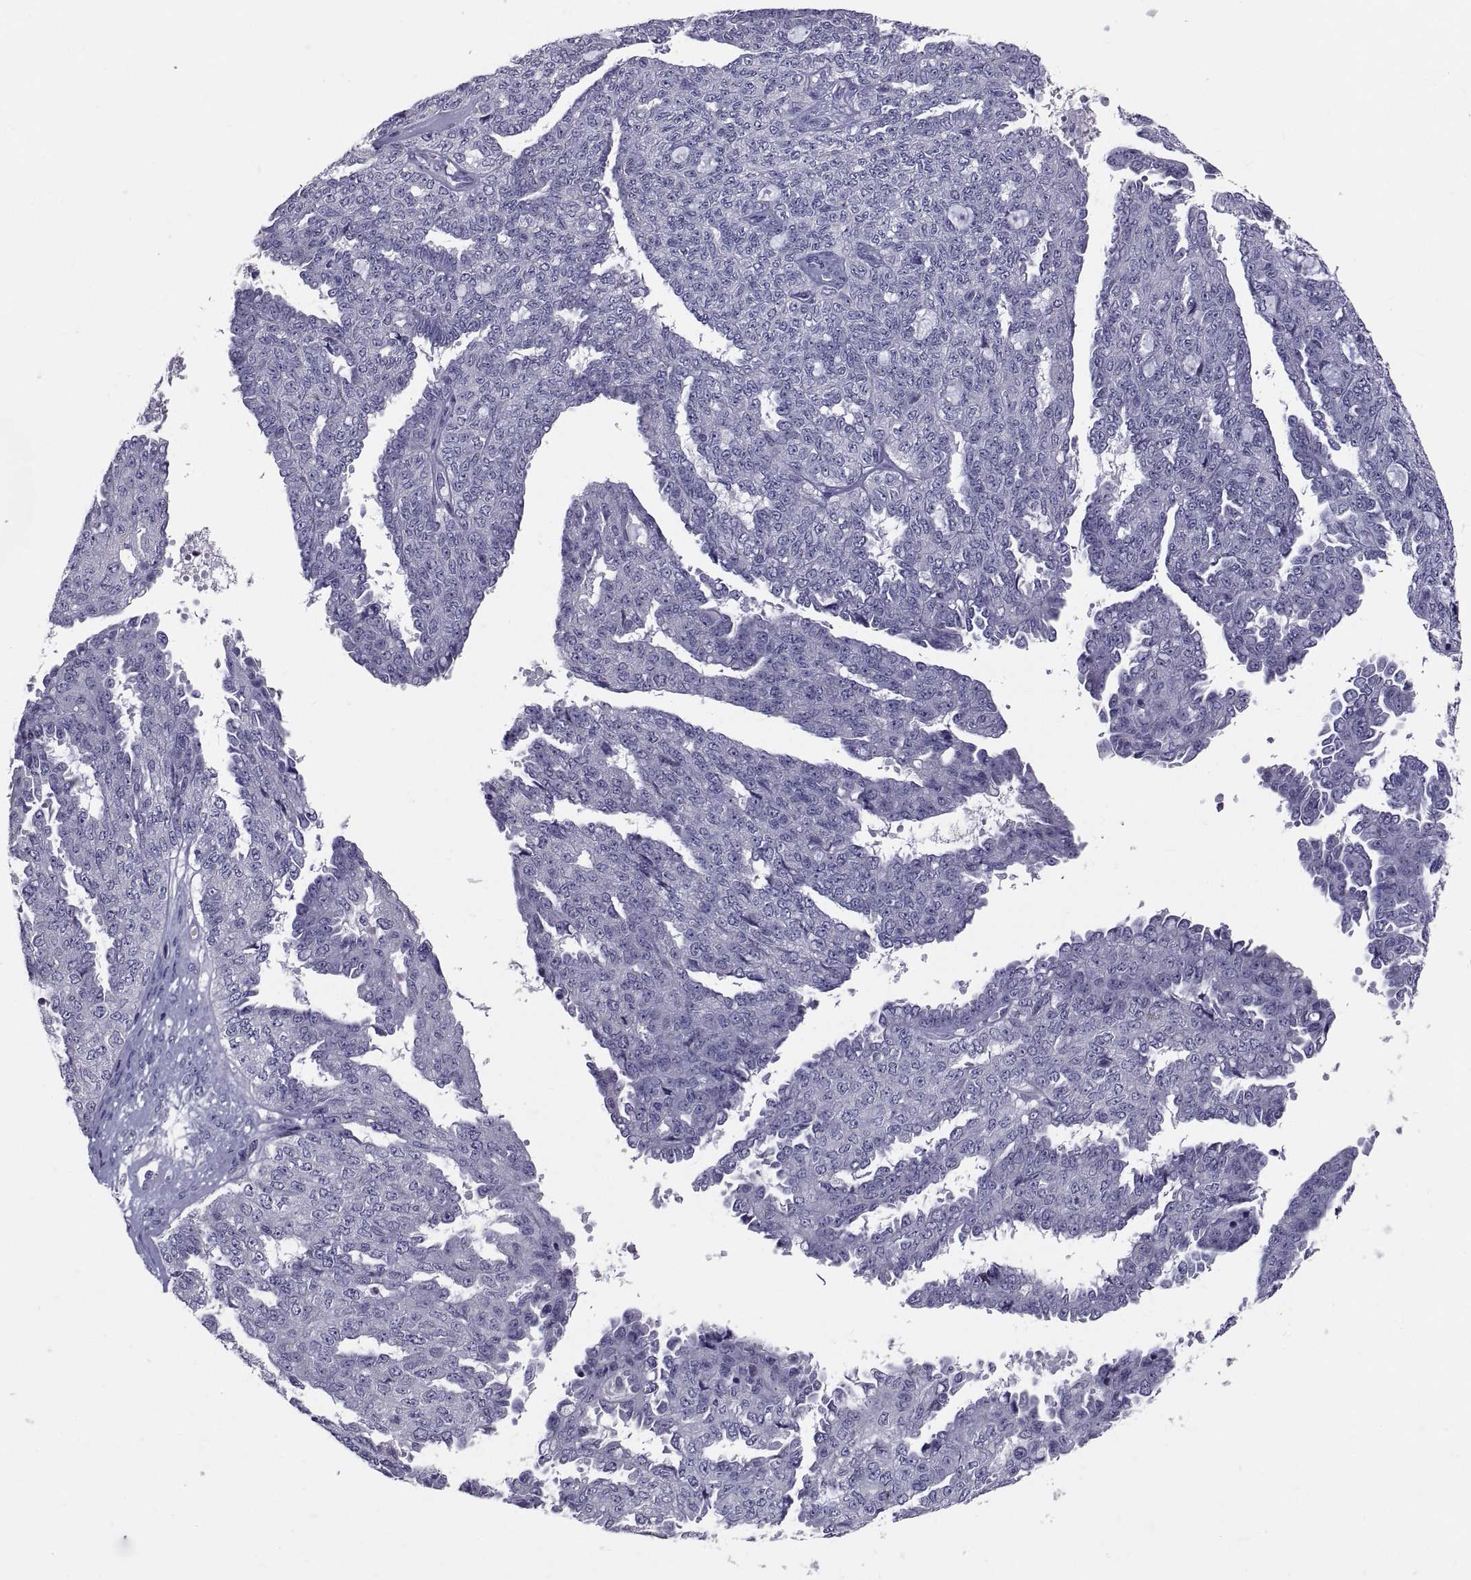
{"staining": {"intensity": "negative", "quantity": "none", "location": "none"}, "tissue": "ovarian cancer", "cell_type": "Tumor cells", "image_type": "cancer", "snomed": [{"axis": "morphology", "description": "Cystadenocarcinoma, serous, NOS"}, {"axis": "topography", "description": "Ovary"}], "caption": "Histopathology image shows no protein staining in tumor cells of serous cystadenocarcinoma (ovarian) tissue. (Brightfield microscopy of DAB (3,3'-diaminobenzidine) immunohistochemistry at high magnification).", "gene": "PTN", "patient": {"sex": "female", "age": 71}}